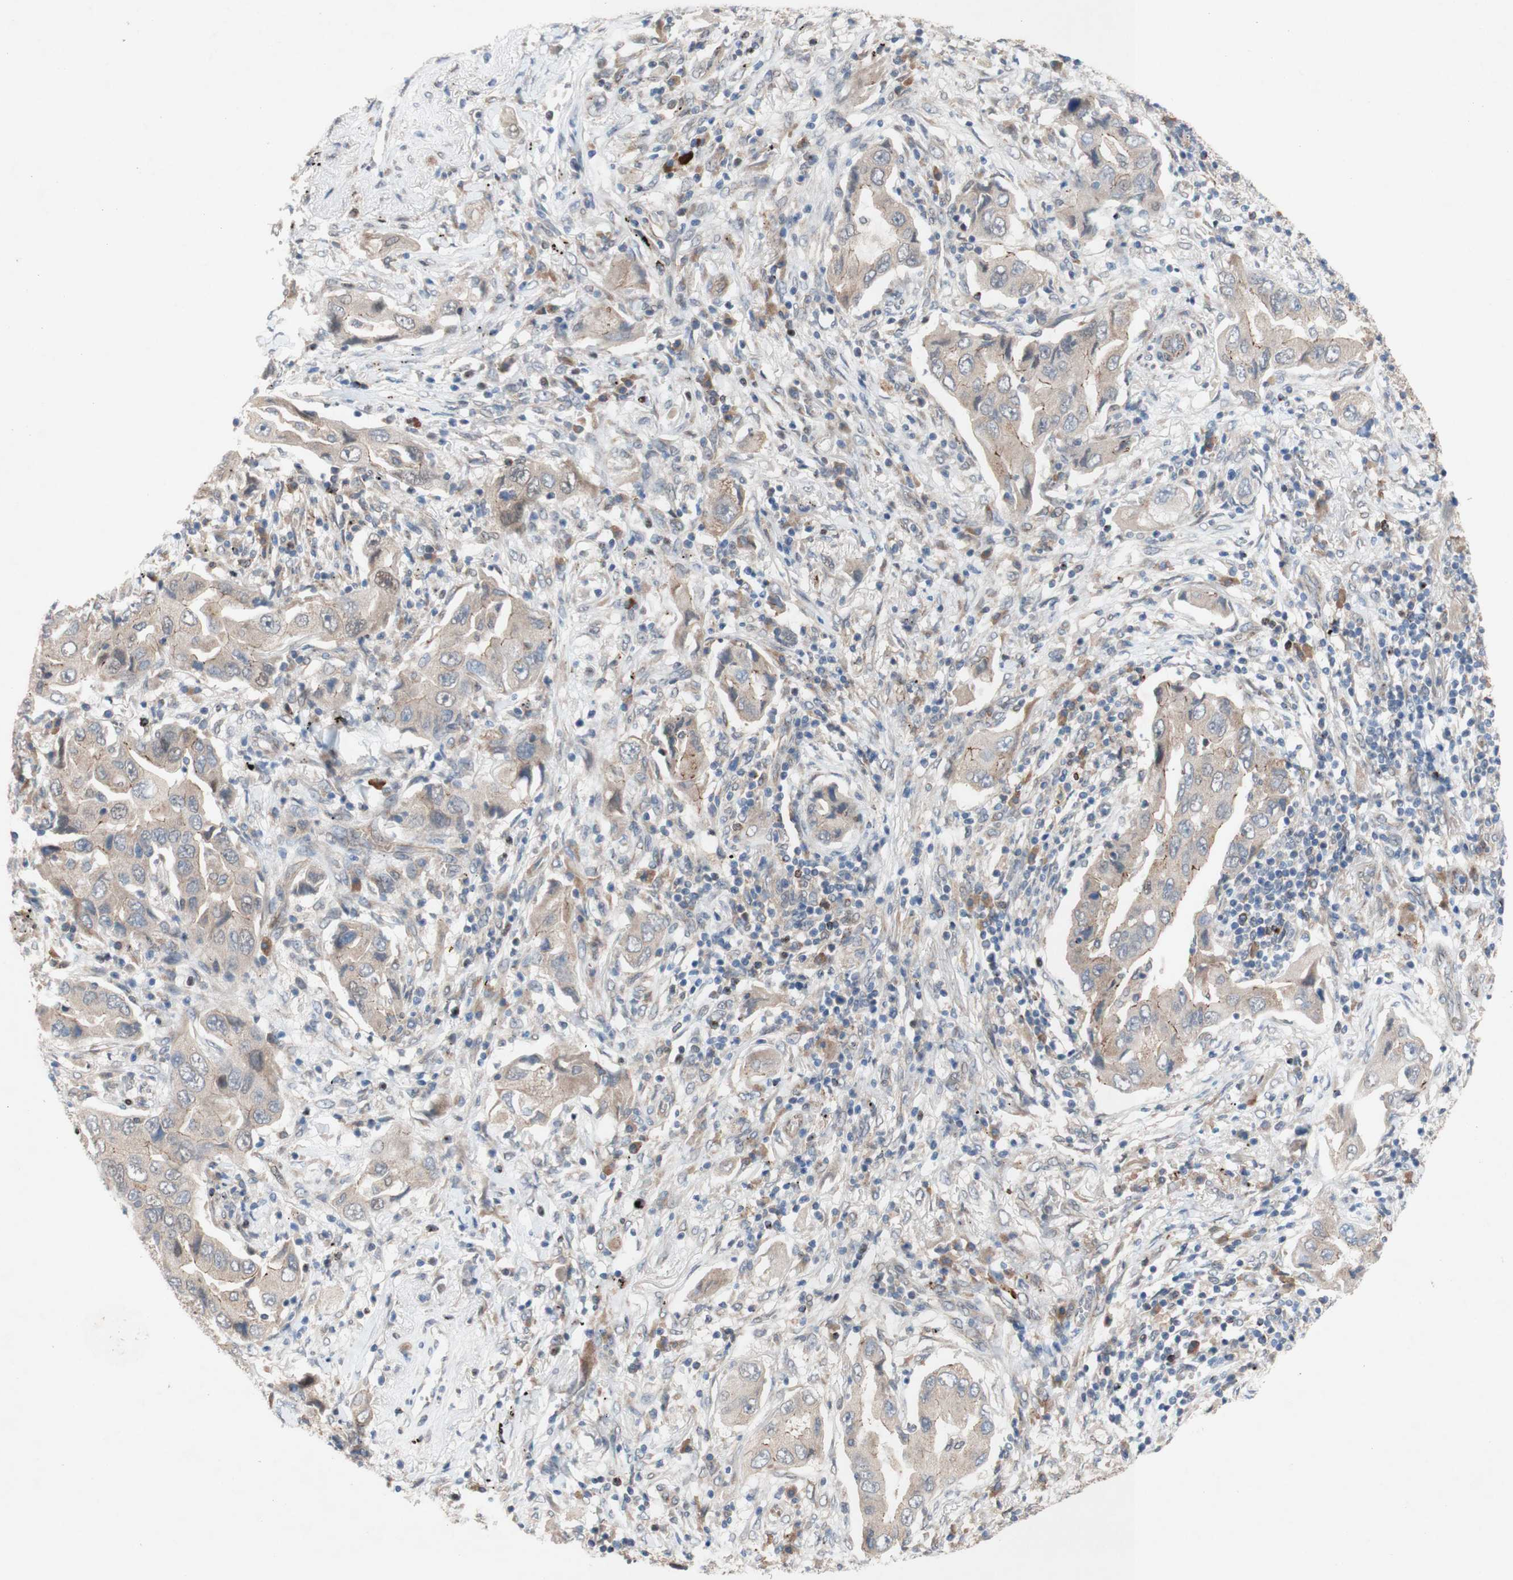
{"staining": {"intensity": "moderate", "quantity": ">75%", "location": "cytoplasmic/membranous"}, "tissue": "lung cancer", "cell_type": "Tumor cells", "image_type": "cancer", "snomed": [{"axis": "morphology", "description": "Adenocarcinoma, NOS"}, {"axis": "topography", "description": "Lung"}], "caption": "The immunohistochemical stain shows moderate cytoplasmic/membranous expression in tumor cells of lung cancer tissue.", "gene": "PDGFB", "patient": {"sex": "female", "age": 65}}